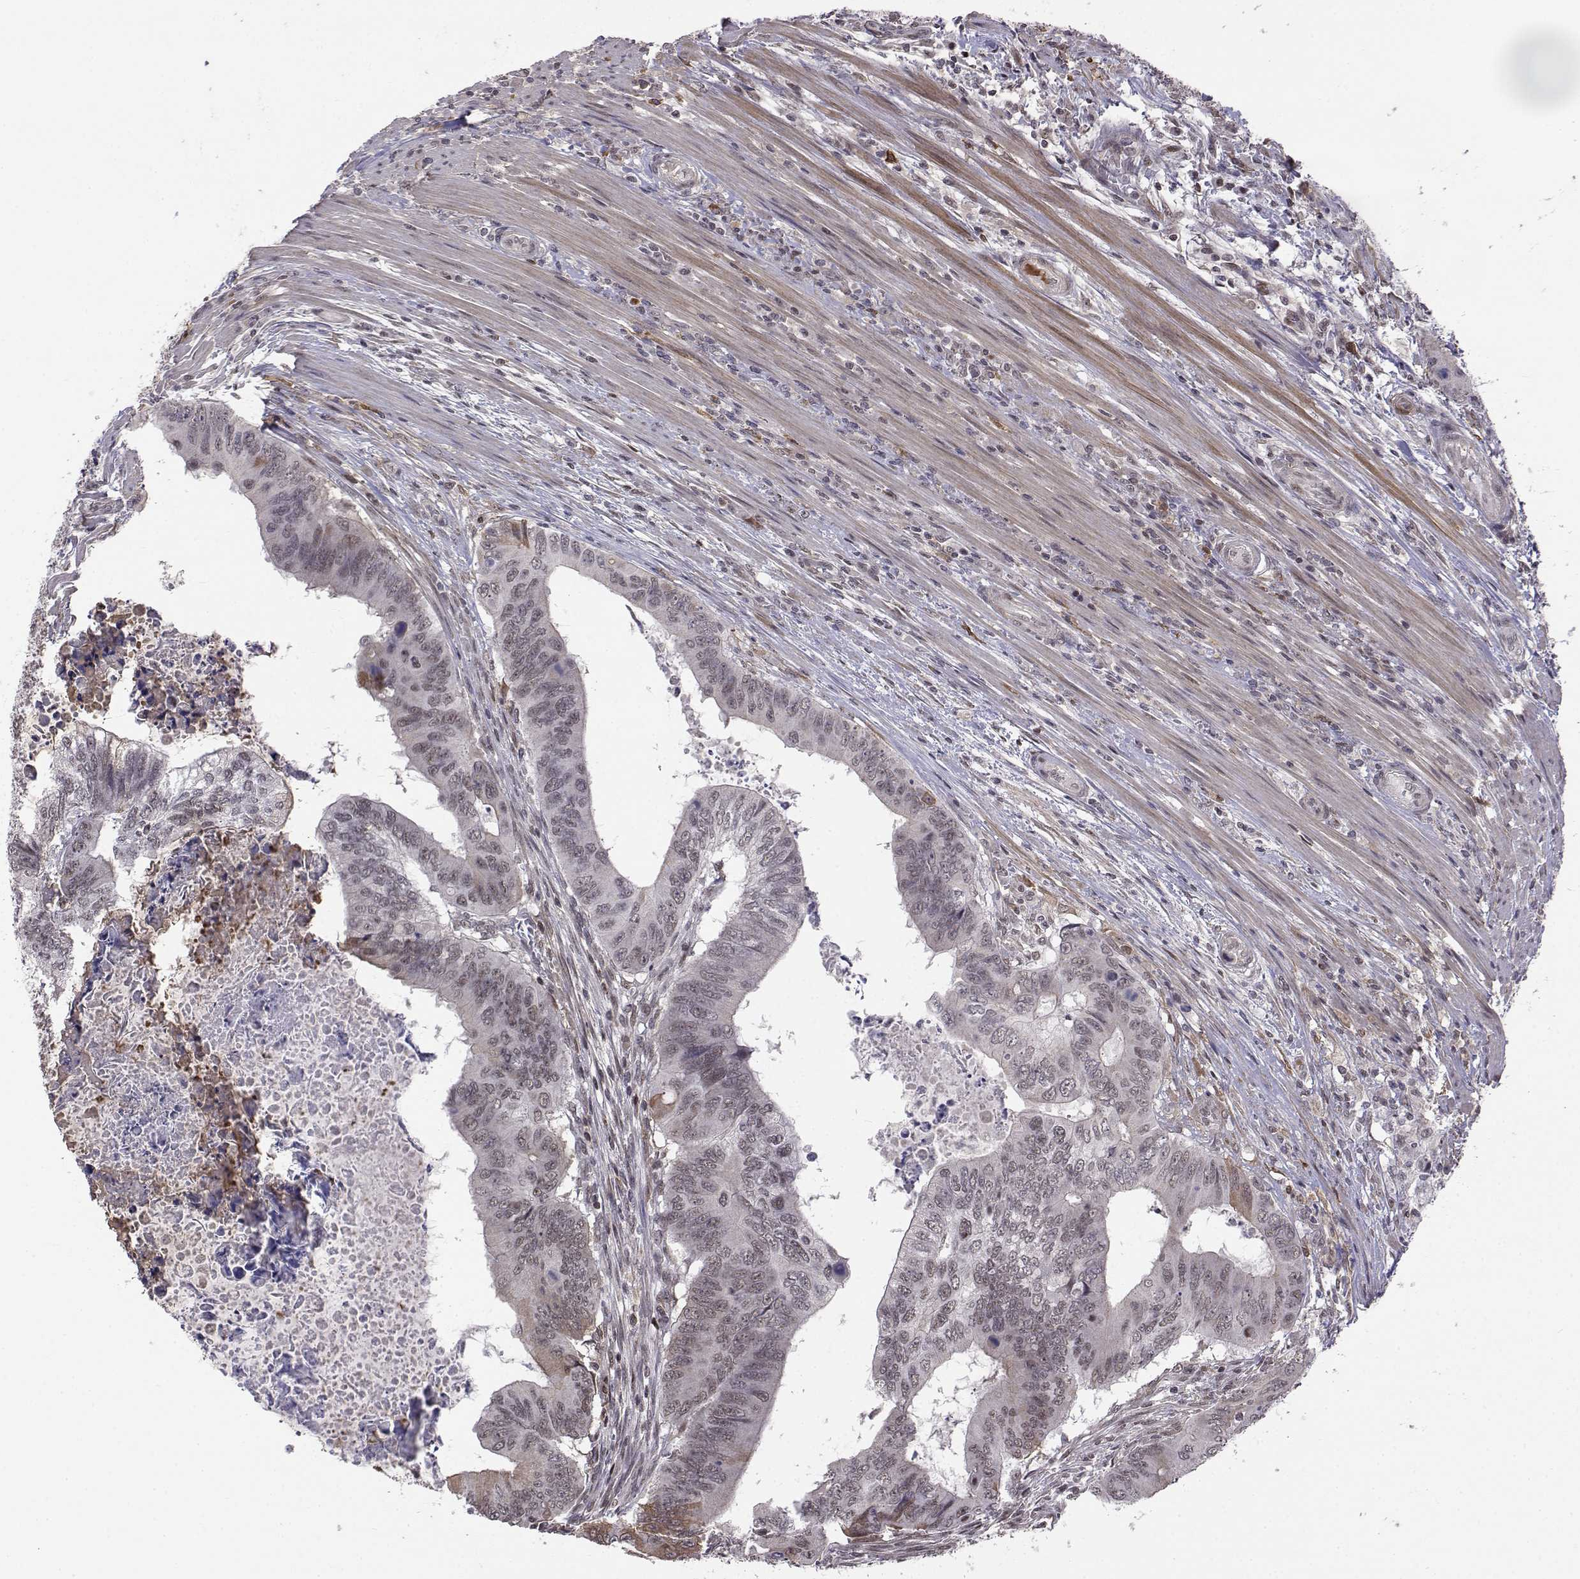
{"staining": {"intensity": "negative", "quantity": "none", "location": "none"}, "tissue": "colorectal cancer", "cell_type": "Tumor cells", "image_type": "cancer", "snomed": [{"axis": "morphology", "description": "Adenocarcinoma, NOS"}, {"axis": "topography", "description": "Colon"}], "caption": "Immunohistochemistry of human adenocarcinoma (colorectal) exhibits no positivity in tumor cells.", "gene": "ITGA7", "patient": {"sex": "male", "age": 53}}